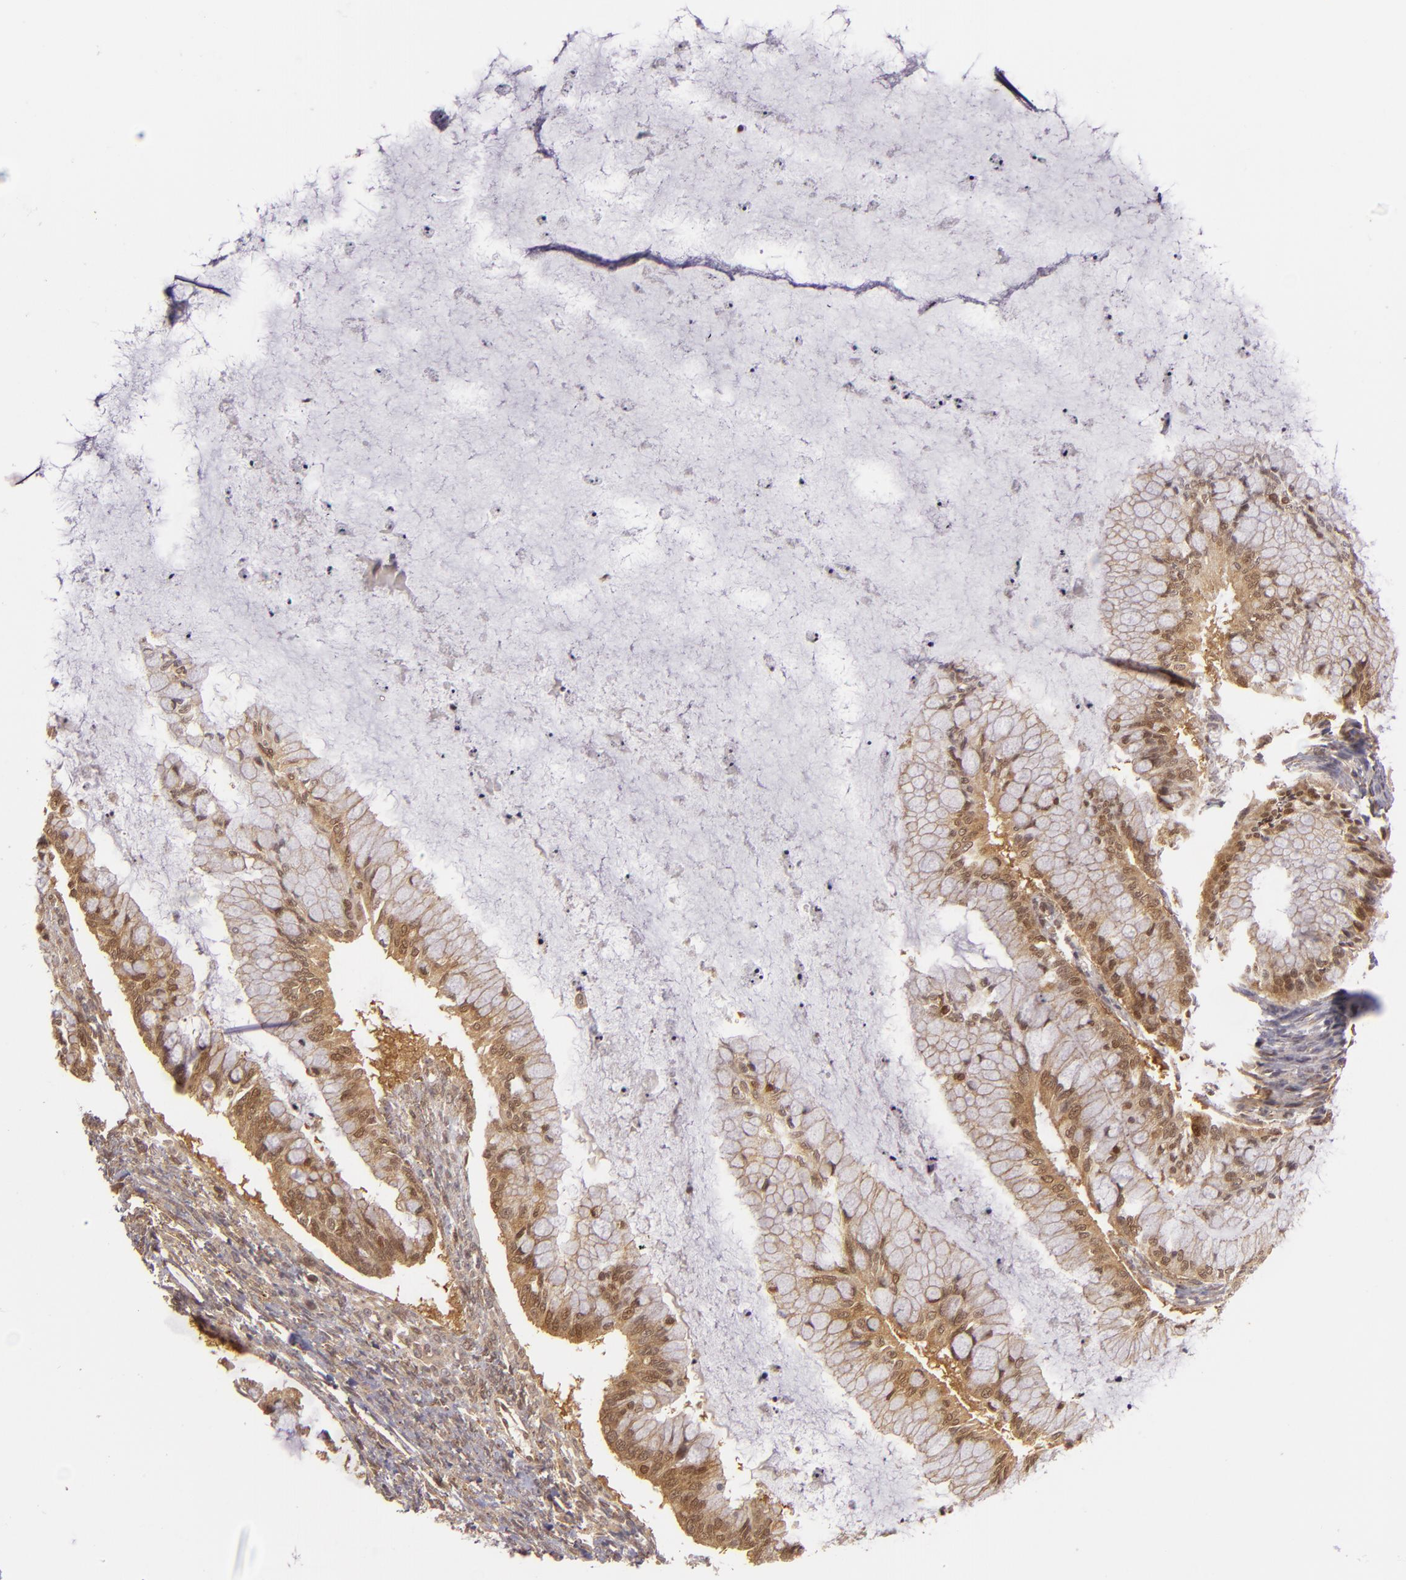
{"staining": {"intensity": "moderate", "quantity": ">75%", "location": "nuclear"}, "tissue": "ovarian cancer", "cell_type": "Tumor cells", "image_type": "cancer", "snomed": [{"axis": "morphology", "description": "Cystadenocarcinoma, mucinous, NOS"}, {"axis": "topography", "description": "Ovary"}], "caption": "Immunohistochemical staining of human ovarian cancer exhibits moderate nuclear protein expression in approximately >75% of tumor cells. (brown staining indicates protein expression, while blue staining denotes nuclei).", "gene": "ZBTB33", "patient": {"sex": "female", "age": 57}}